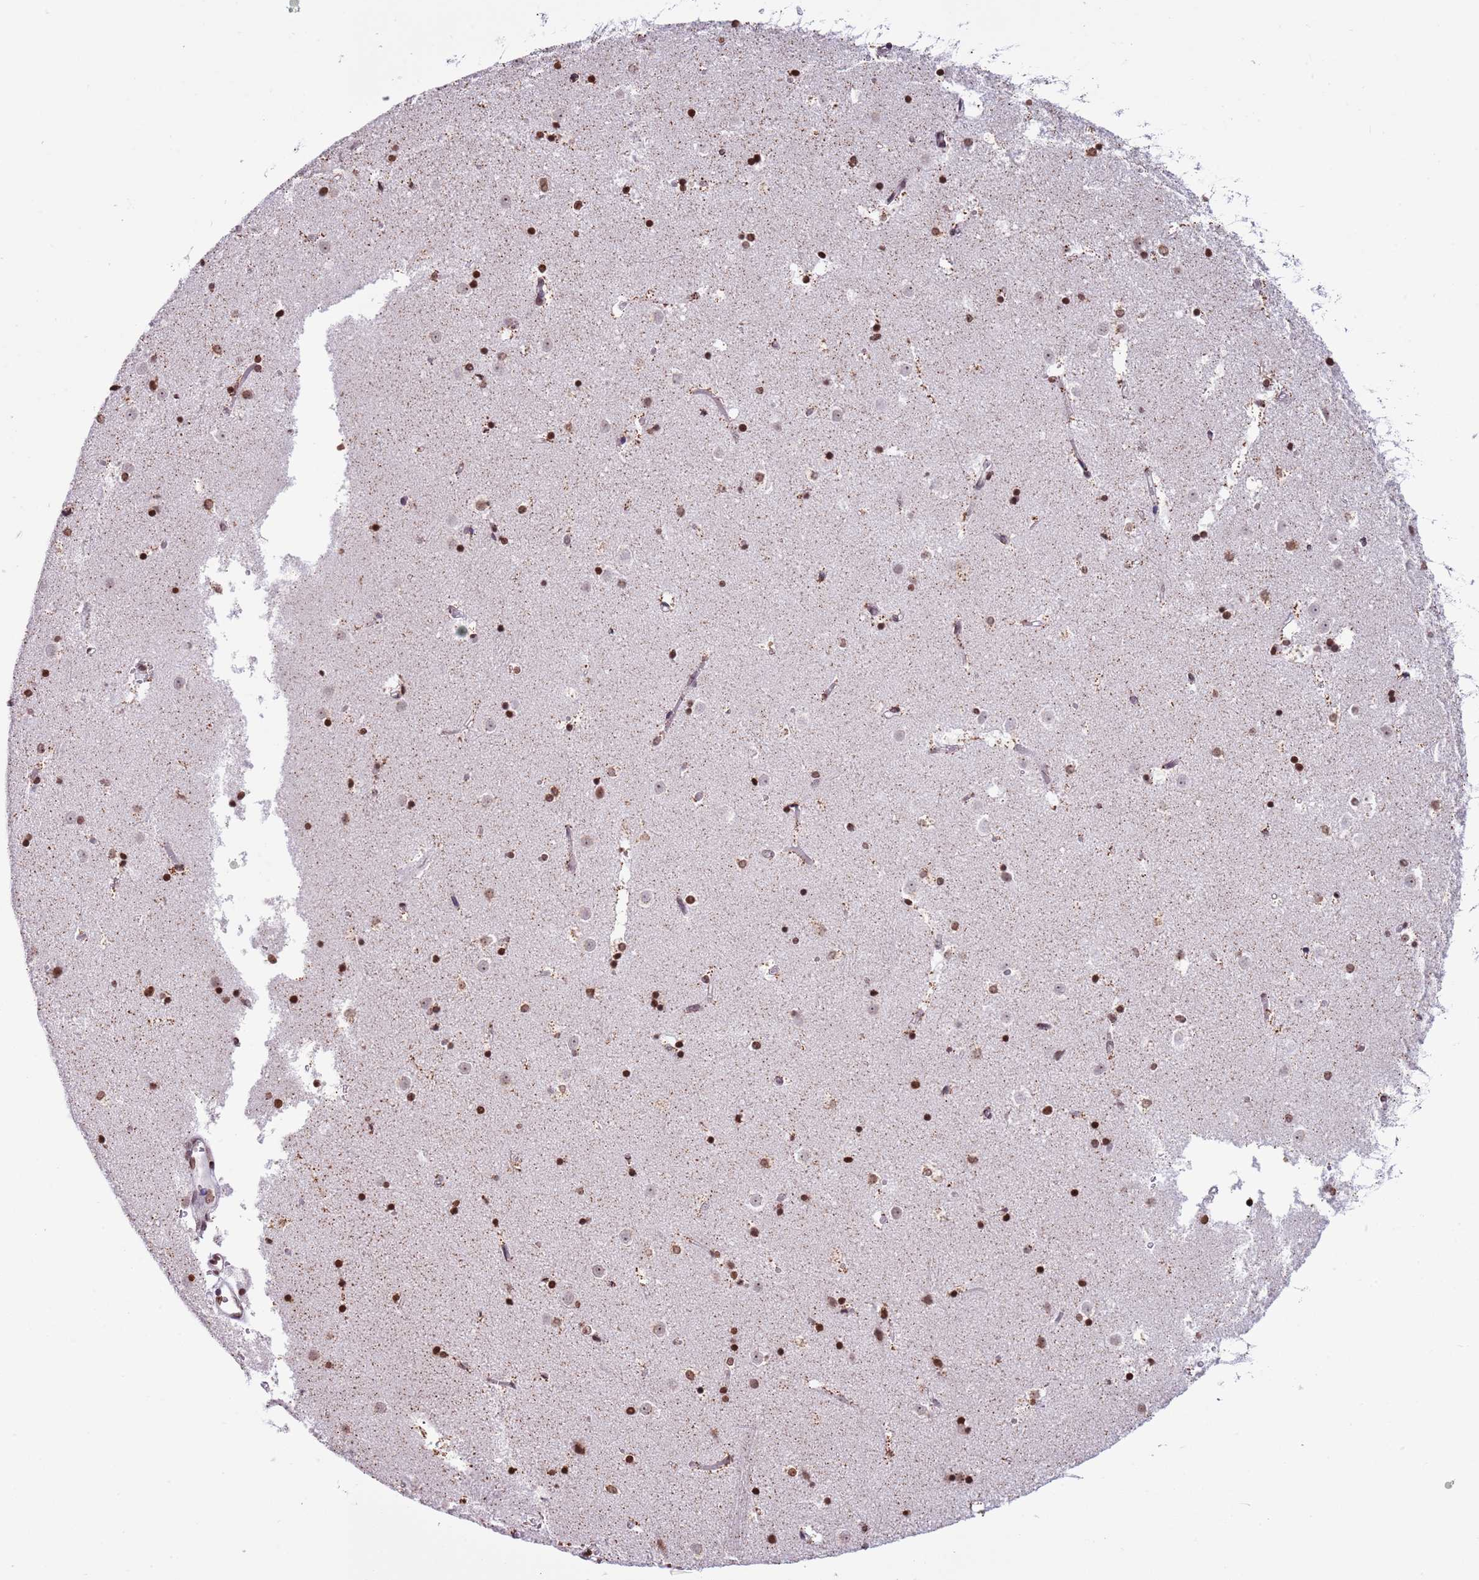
{"staining": {"intensity": "strong", "quantity": ">75%", "location": "nuclear"}, "tissue": "caudate", "cell_type": "Glial cells", "image_type": "normal", "snomed": [{"axis": "morphology", "description": "Normal tissue, NOS"}, {"axis": "topography", "description": "Lateral ventricle wall"}], "caption": "Immunohistochemistry histopathology image of benign caudate stained for a protein (brown), which shows high levels of strong nuclear staining in approximately >75% of glial cells.", "gene": "KPNA3", "patient": {"sex": "female", "age": 52}}